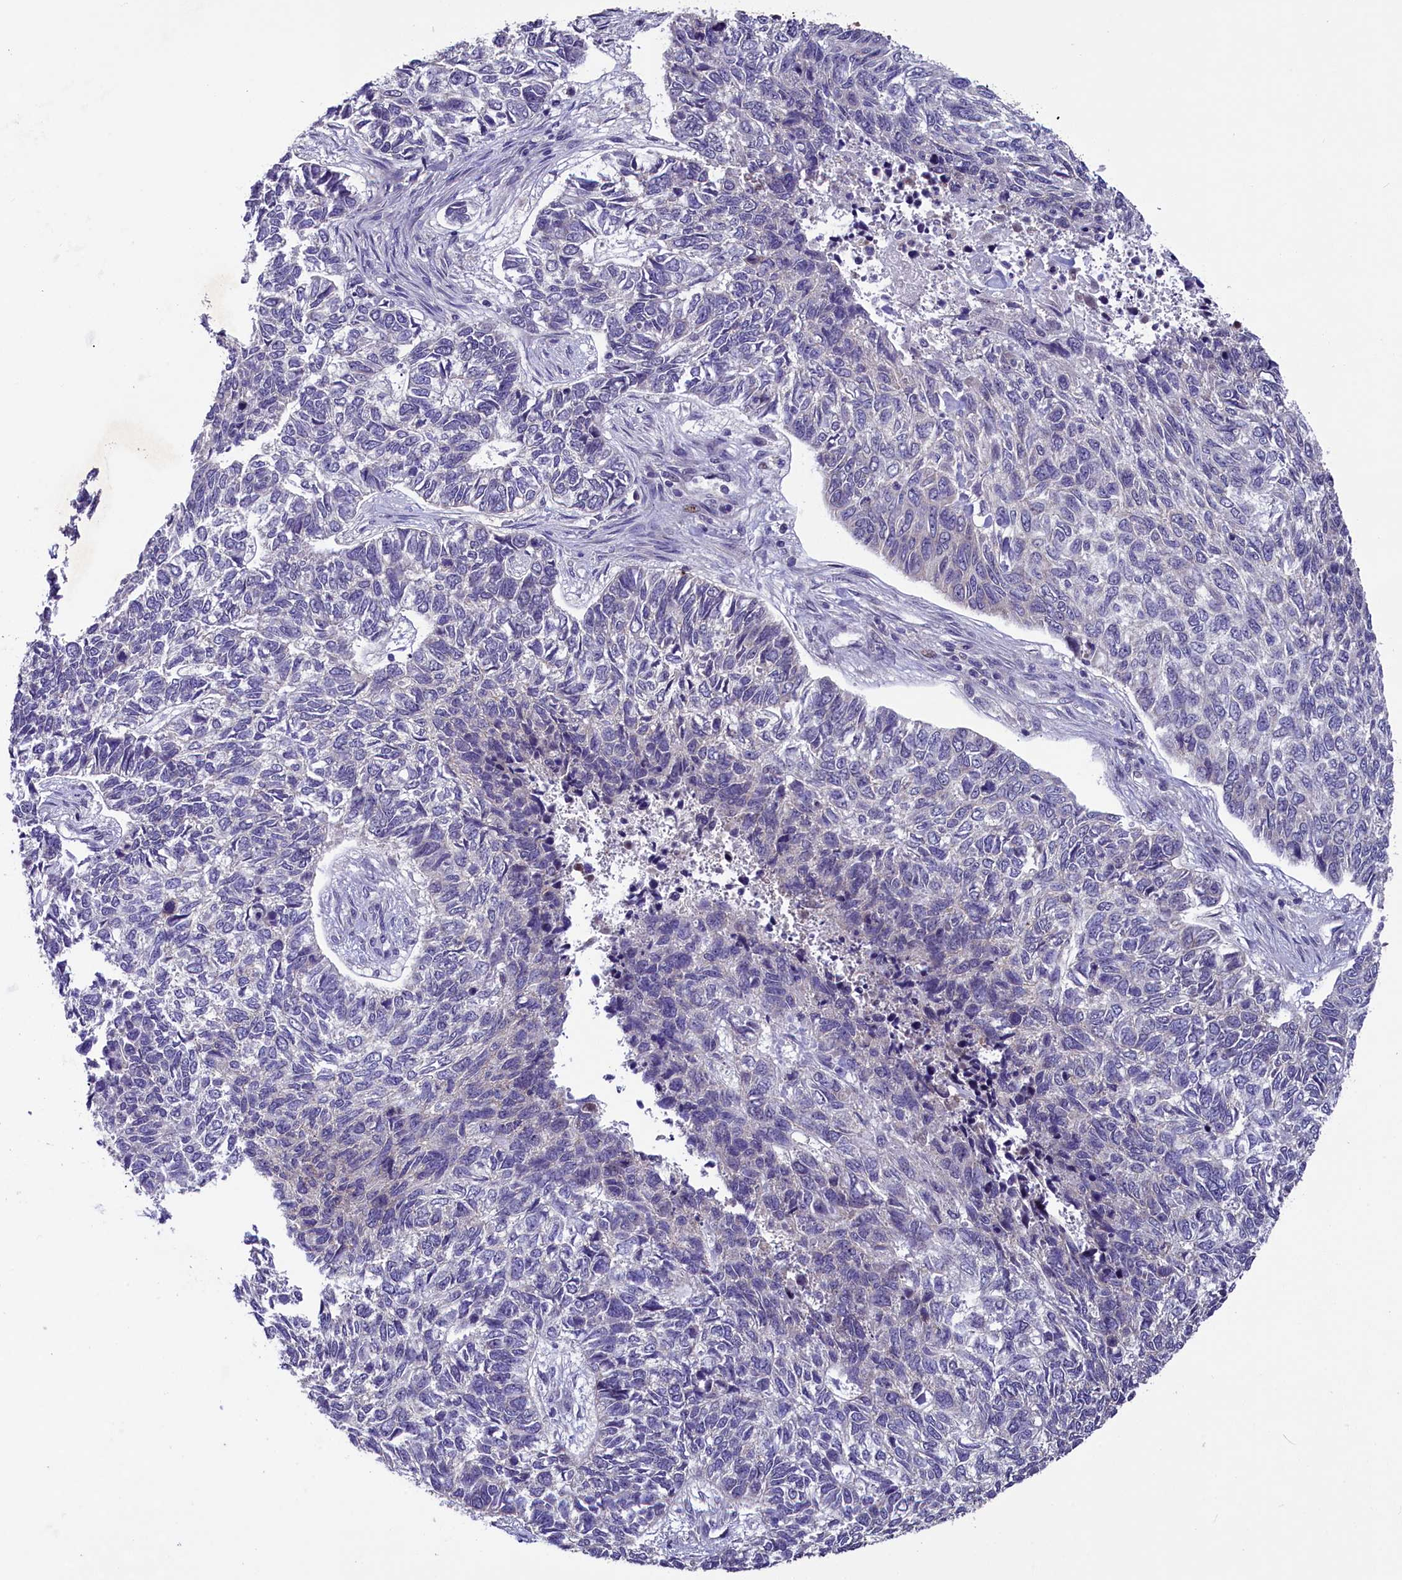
{"staining": {"intensity": "negative", "quantity": "none", "location": "none"}, "tissue": "skin cancer", "cell_type": "Tumor cells", "image_type": "cancer", "snomed": [{"axis": "morphology", "description": "Basal cell carcinoma"}, {"axis": "topography", "description": "Skin"}], "caption": "Image shows no protein staining in tumor cells of basal cell carcinoma (skin) tissue.", "gene": "SLC39A6", "patient": {"sex": "female", "age": 65}}